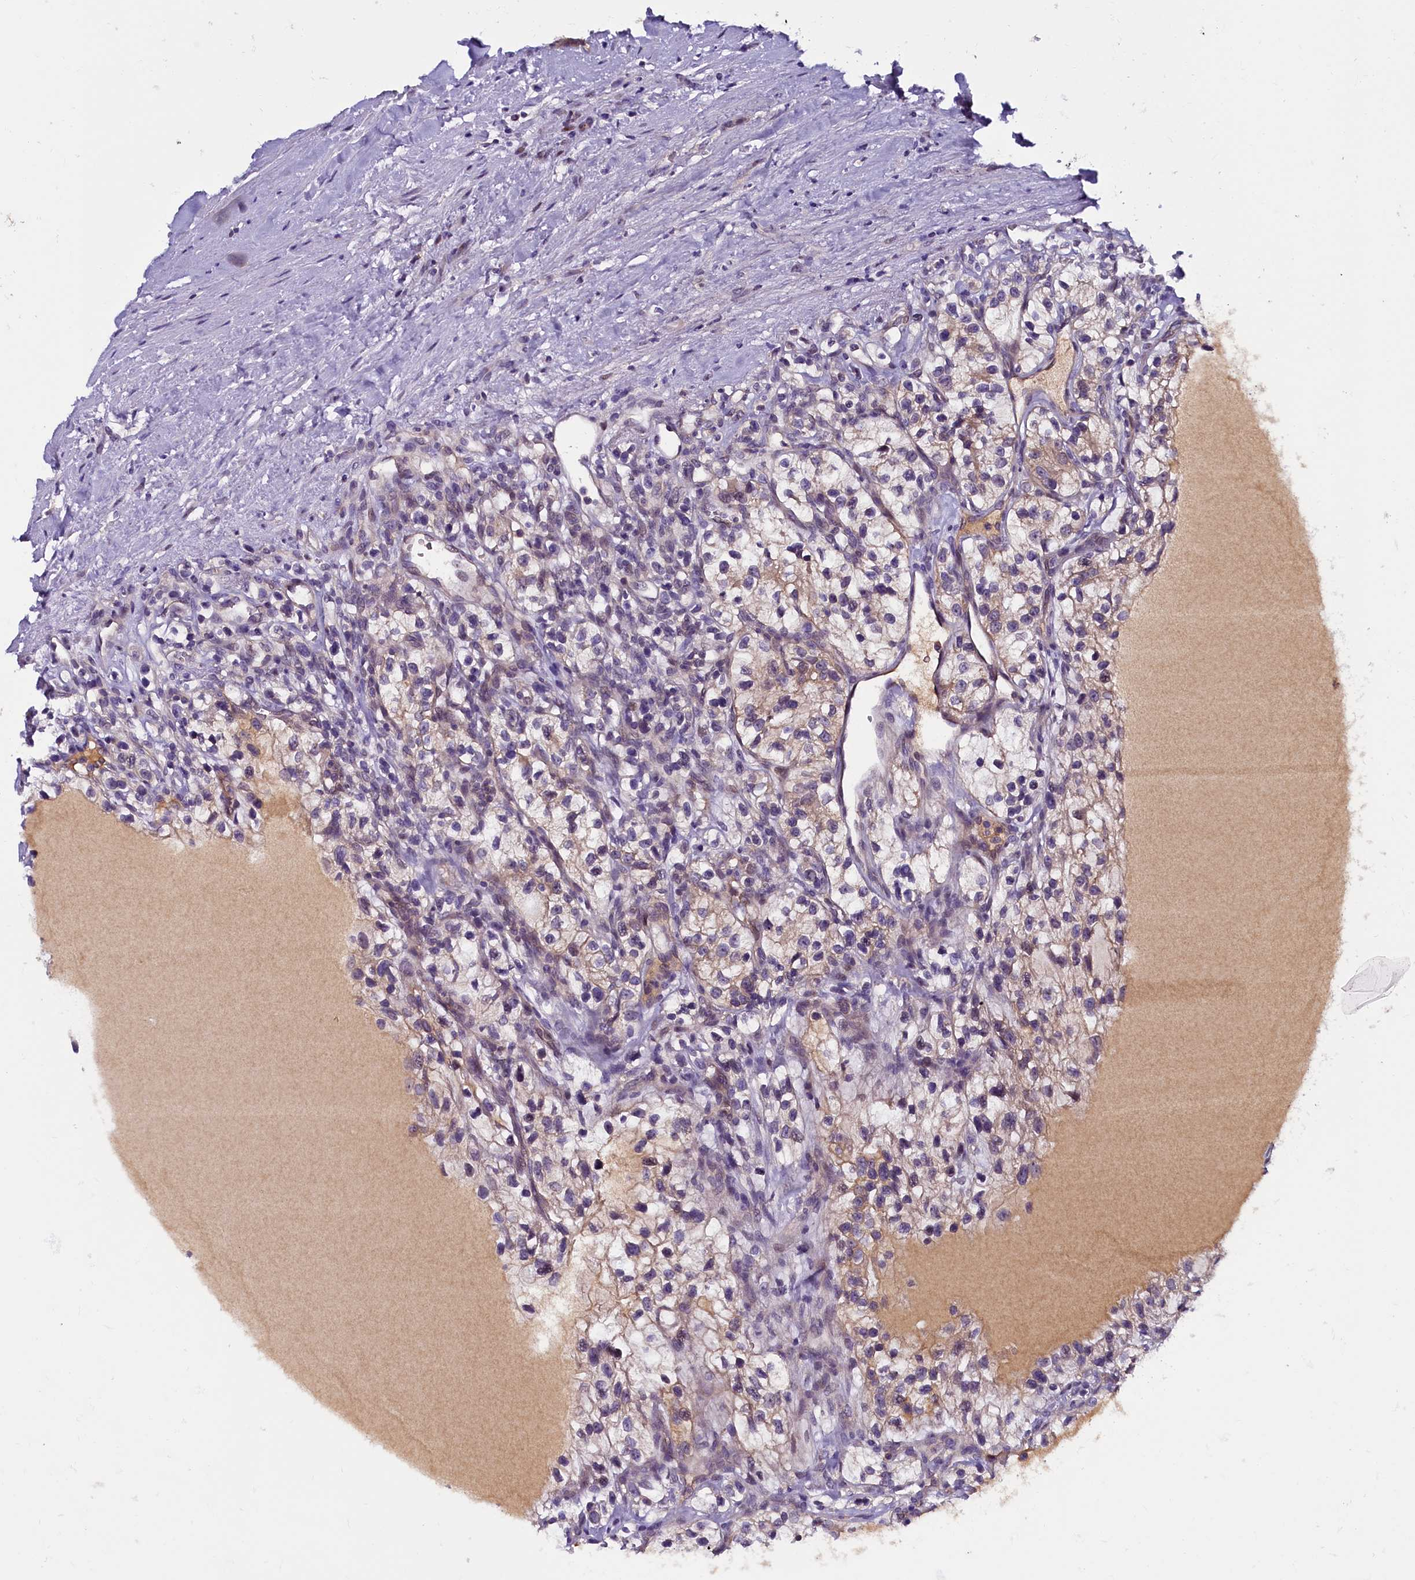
{"staining": {"intensity": "weak", "quantity": "<25%", "location": "cytoplasmic/membranous"}, "tissue": "renal cancer", "cell_type": "Tumor cells", "image_type": "cancer", "snomed": [{"axis": "morphology", "description": "Adenocarcinoma, NOS"}, {"axis": "topography", "description": "Kidney"}], "caption": "This is an immunohistochemistry (IHC) photomicrograph of renal cancer. There is no staining in tumor cells.", "gene": "ENKD1", "patient": {"sex": "female", "age": 57}}